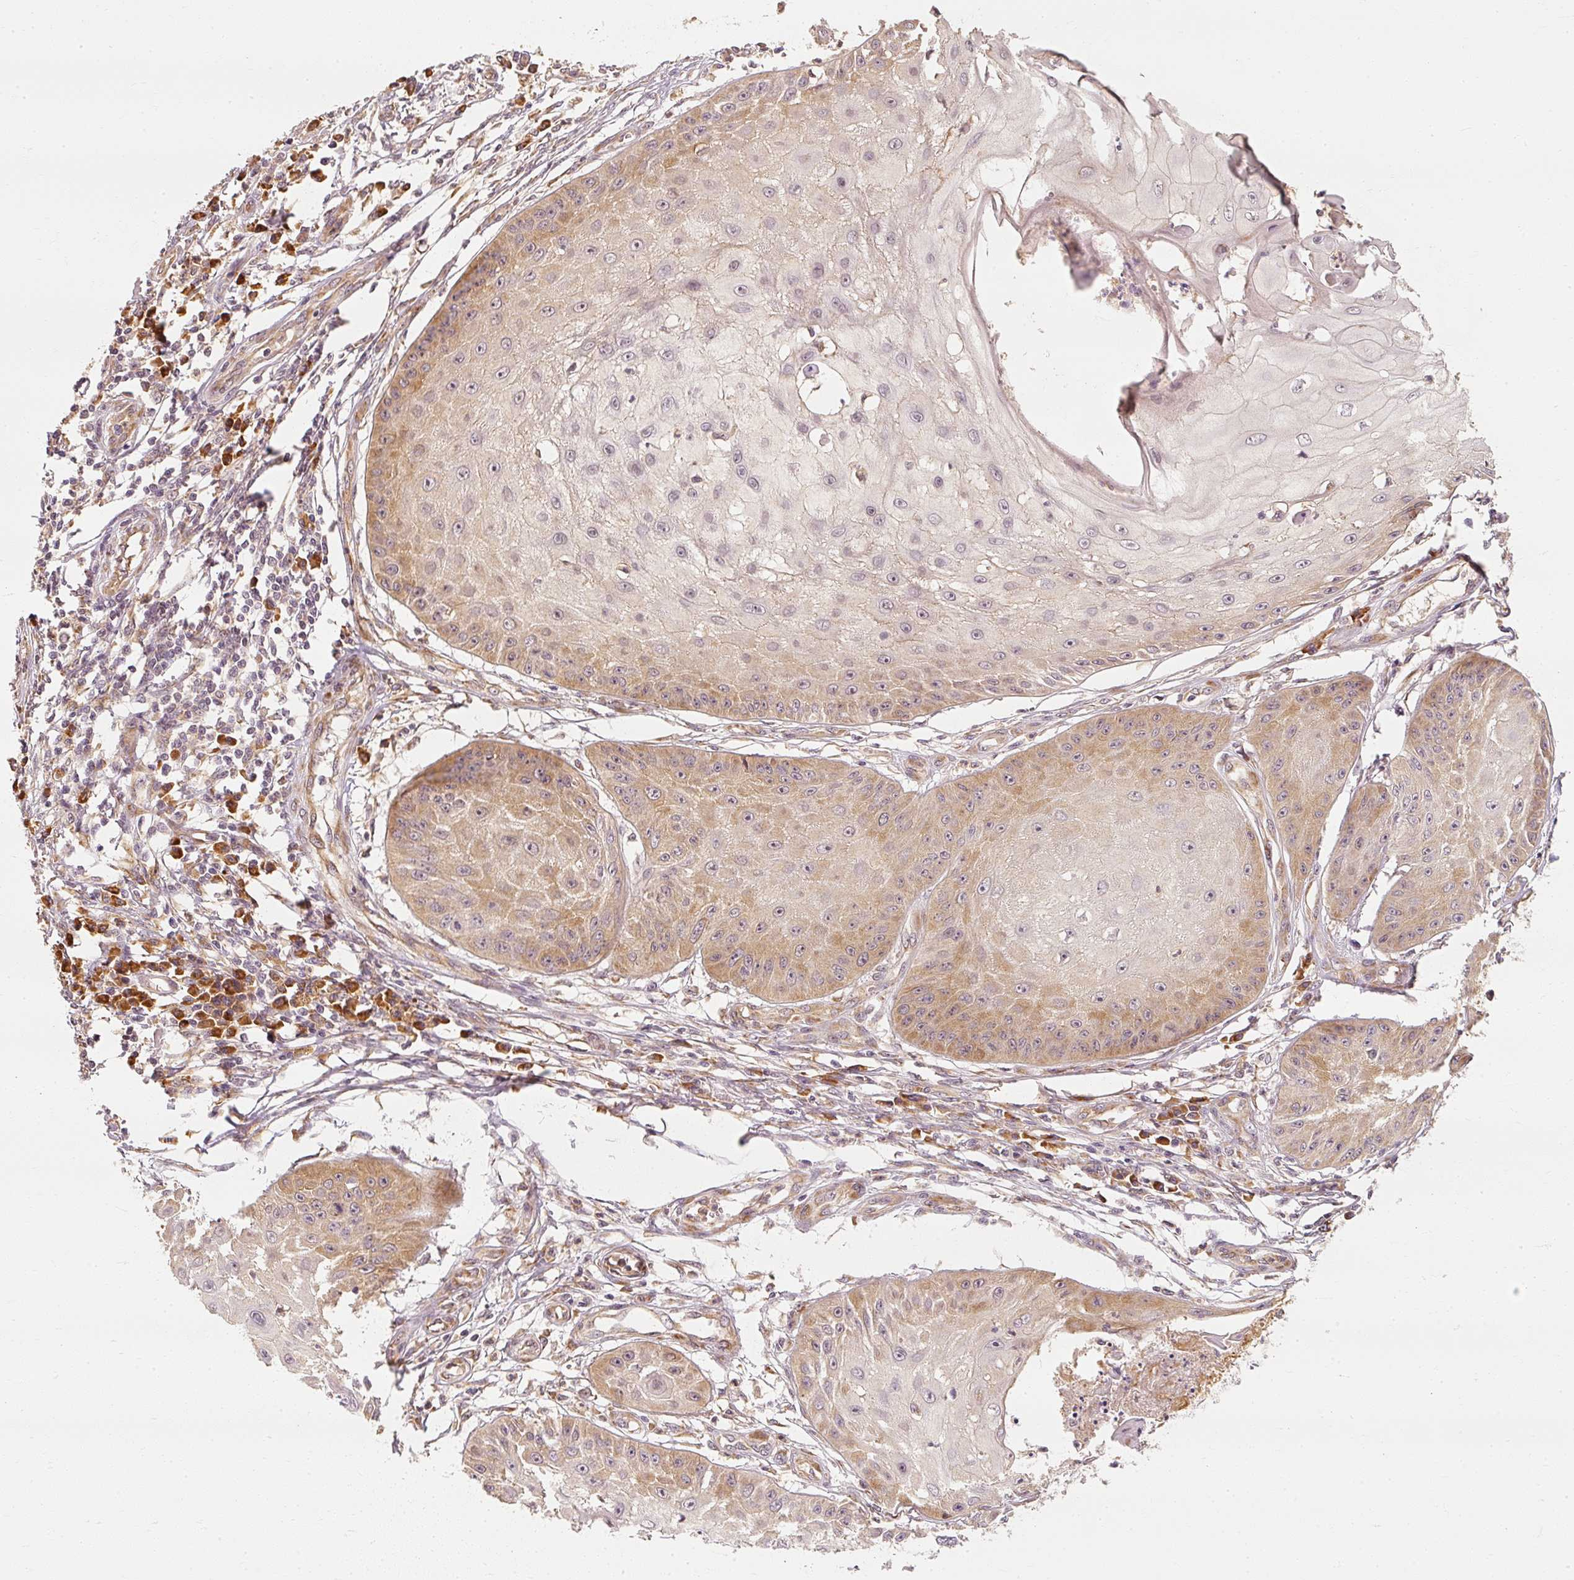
{"staining": {"intensity": "moderate", "quantity": "25%-75%", "location": "cytoplasmic/membranous"}, "tissue": "skin cancer", "cell_type": "Tumor cells", "image_type": "cancer", "snomed": [{"axis": "morphology", "description": "Squamous cell carcinoma, NOS"}, {"axis": "topography", "description": "Skin"}], "caption": "Brown immunohistochemical staining in human skin cancer (squamous cell carcinoma) shows moderate cytoplasmic/membranous expression in about 25%-75% of tumor cells.", "gene": "EEF1A2", "patient": {"sex": "male", "age": 70}}